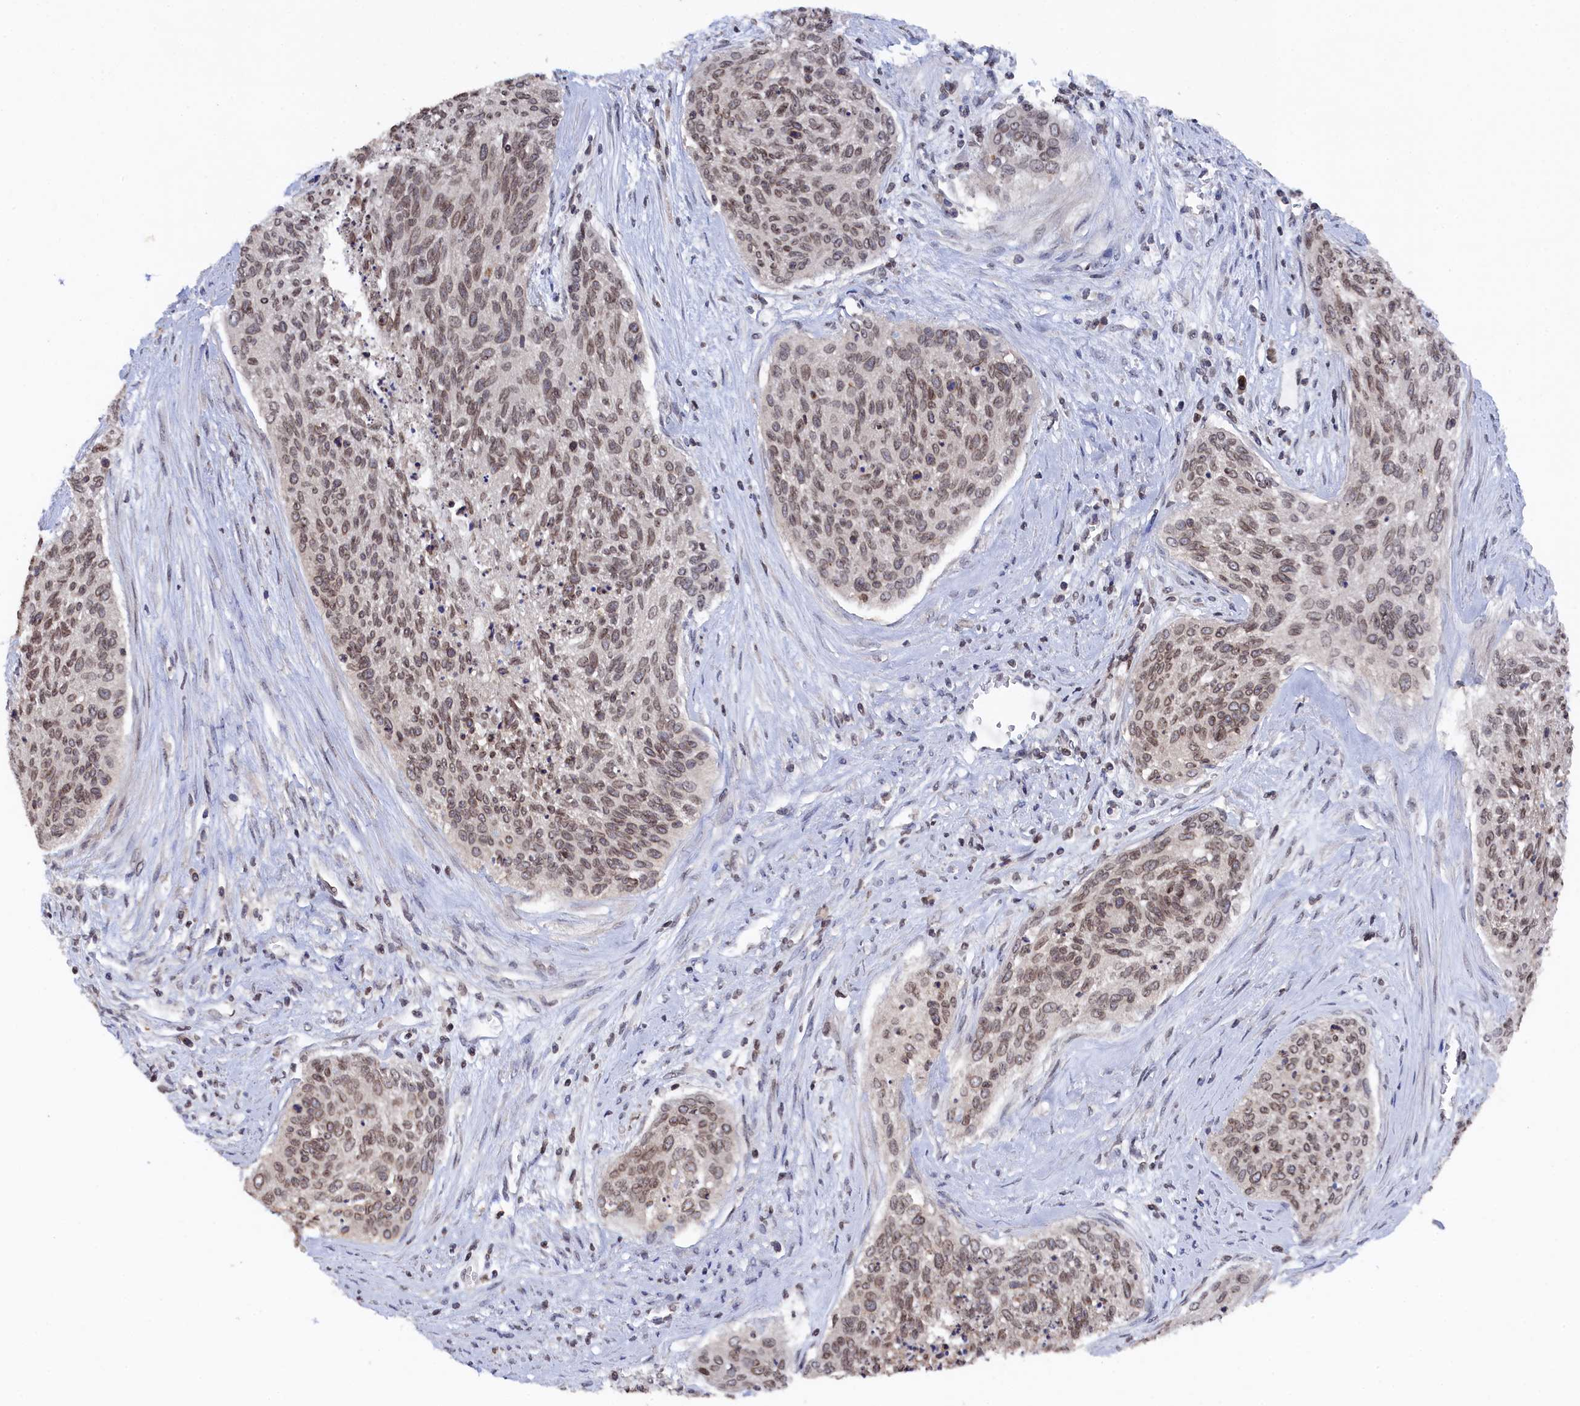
{"staining": {"intensity": "moderate", "quantity": ">75%", "location": "cytoplasmic/membranous,nuclear"}, "tissue": "cervical cancer", "cell_type": "Tumor cells", "image_type": "cancer", "snomed": [{"axis": "morphology", "description": "Squamous cell carcinoma, NOS"}, {"axis": "topography", "description": "Cervix"}], "caption": "Immunohistochemical staining of cervical cancer (squamous cell carcinoma) shows medium levels of moderate cytoplasmic/membranous and nuclear positivity in approximately >75% of tumor cells.", "gene": "ANKEF1", "patient": {"sex": "female", "age": 55}}